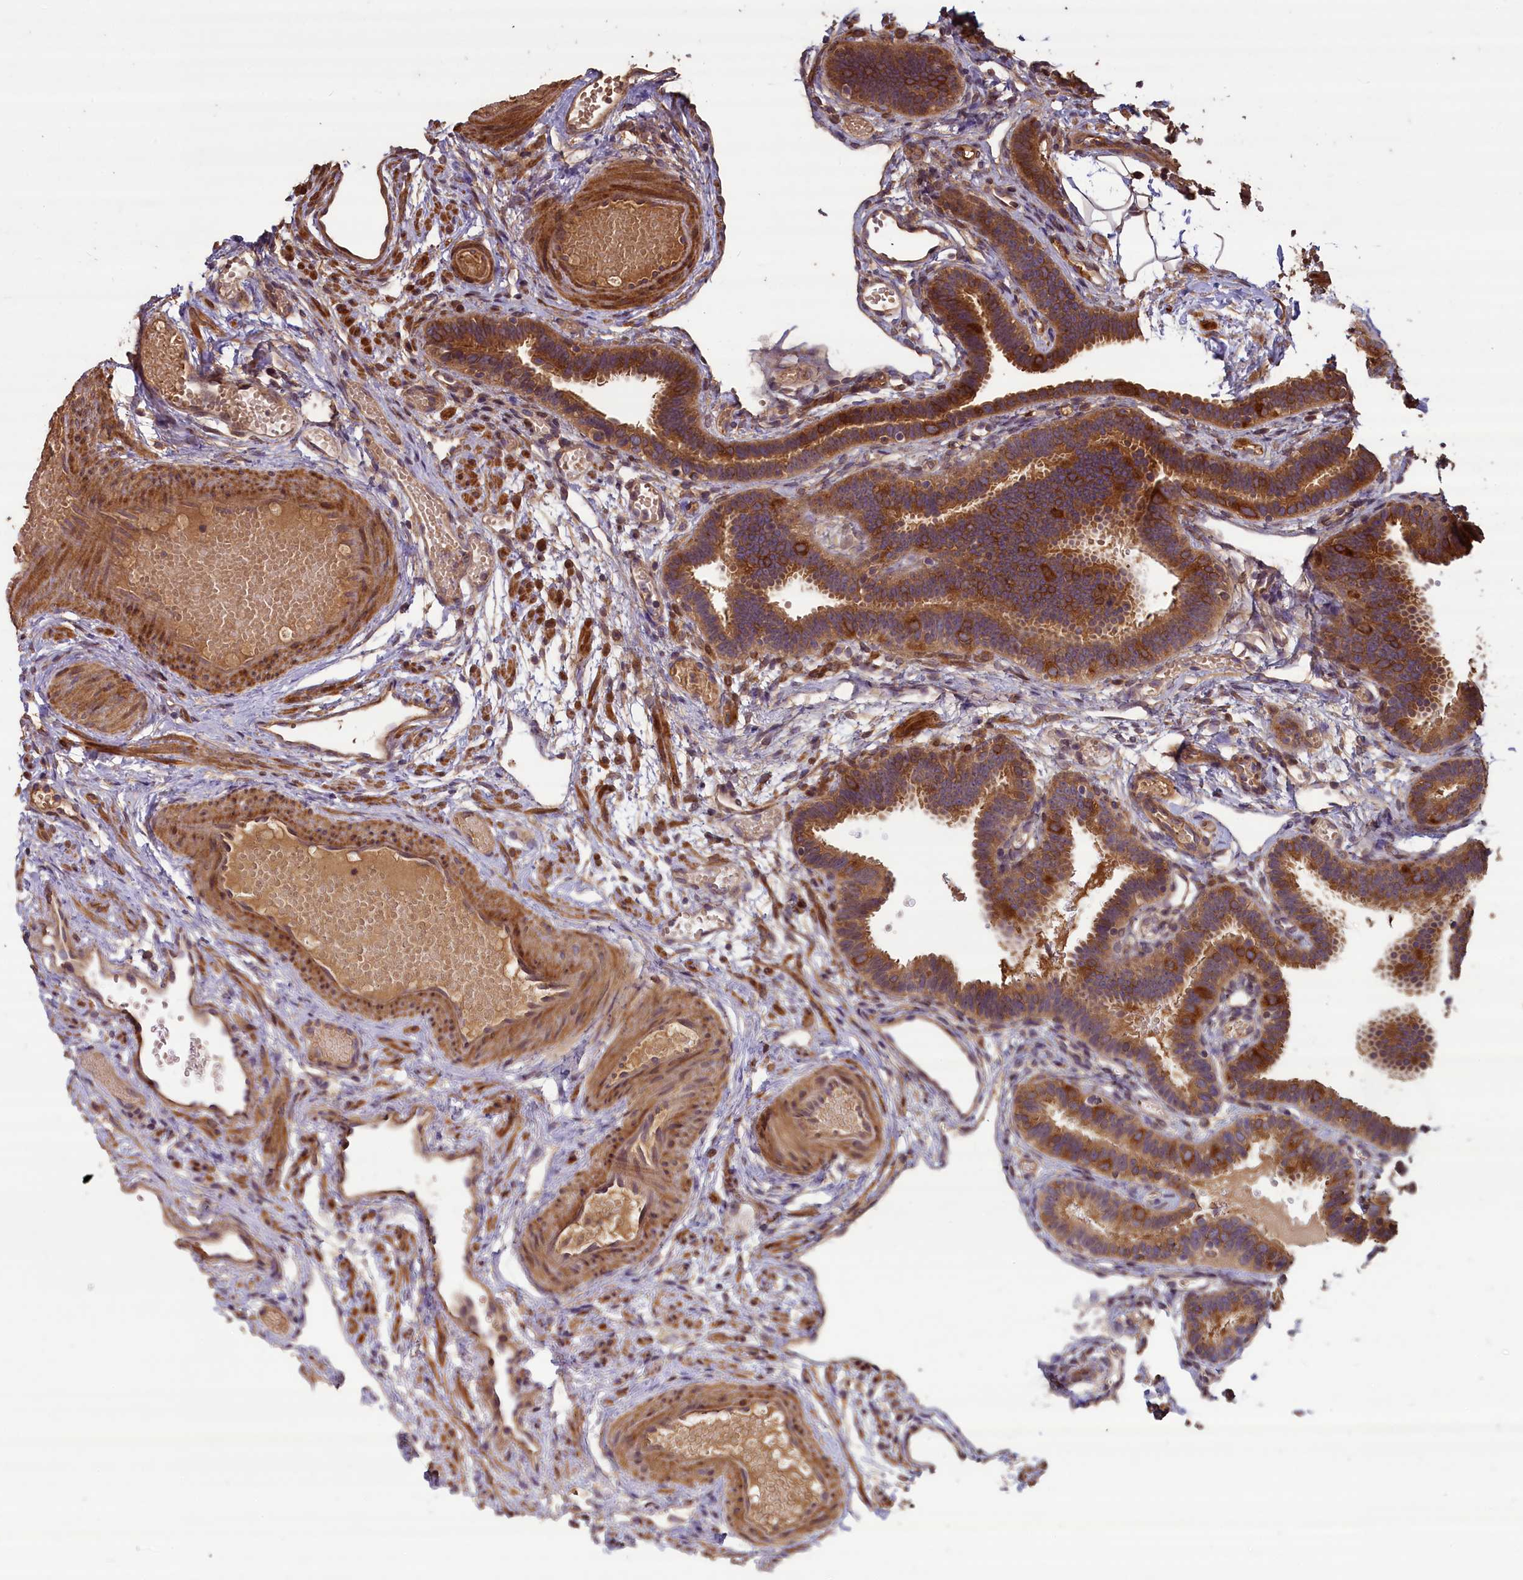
{"staining": {"intensity": "strong", "quantity": ">75%", "location": "cytoplasmic/membranous"}, "tissue": "fallopian tube", "cell_type": "Glandular cells", "image_type": "normal", "snomed": [{"axis": "morphology", "description": "Normal tissue, NOS"}, {"axis": "topography", "description": "Fallopian tube"}], "caption": "Strong cytoplasmic/membranous protein staining is seen in approximately >75% of glandular cells in fallopian tube. (brown staining indicates protein expression, while blue staining denotes nuclei).", "gene": "NUDT6", "patient": {"sex": "female", "age": 37}}